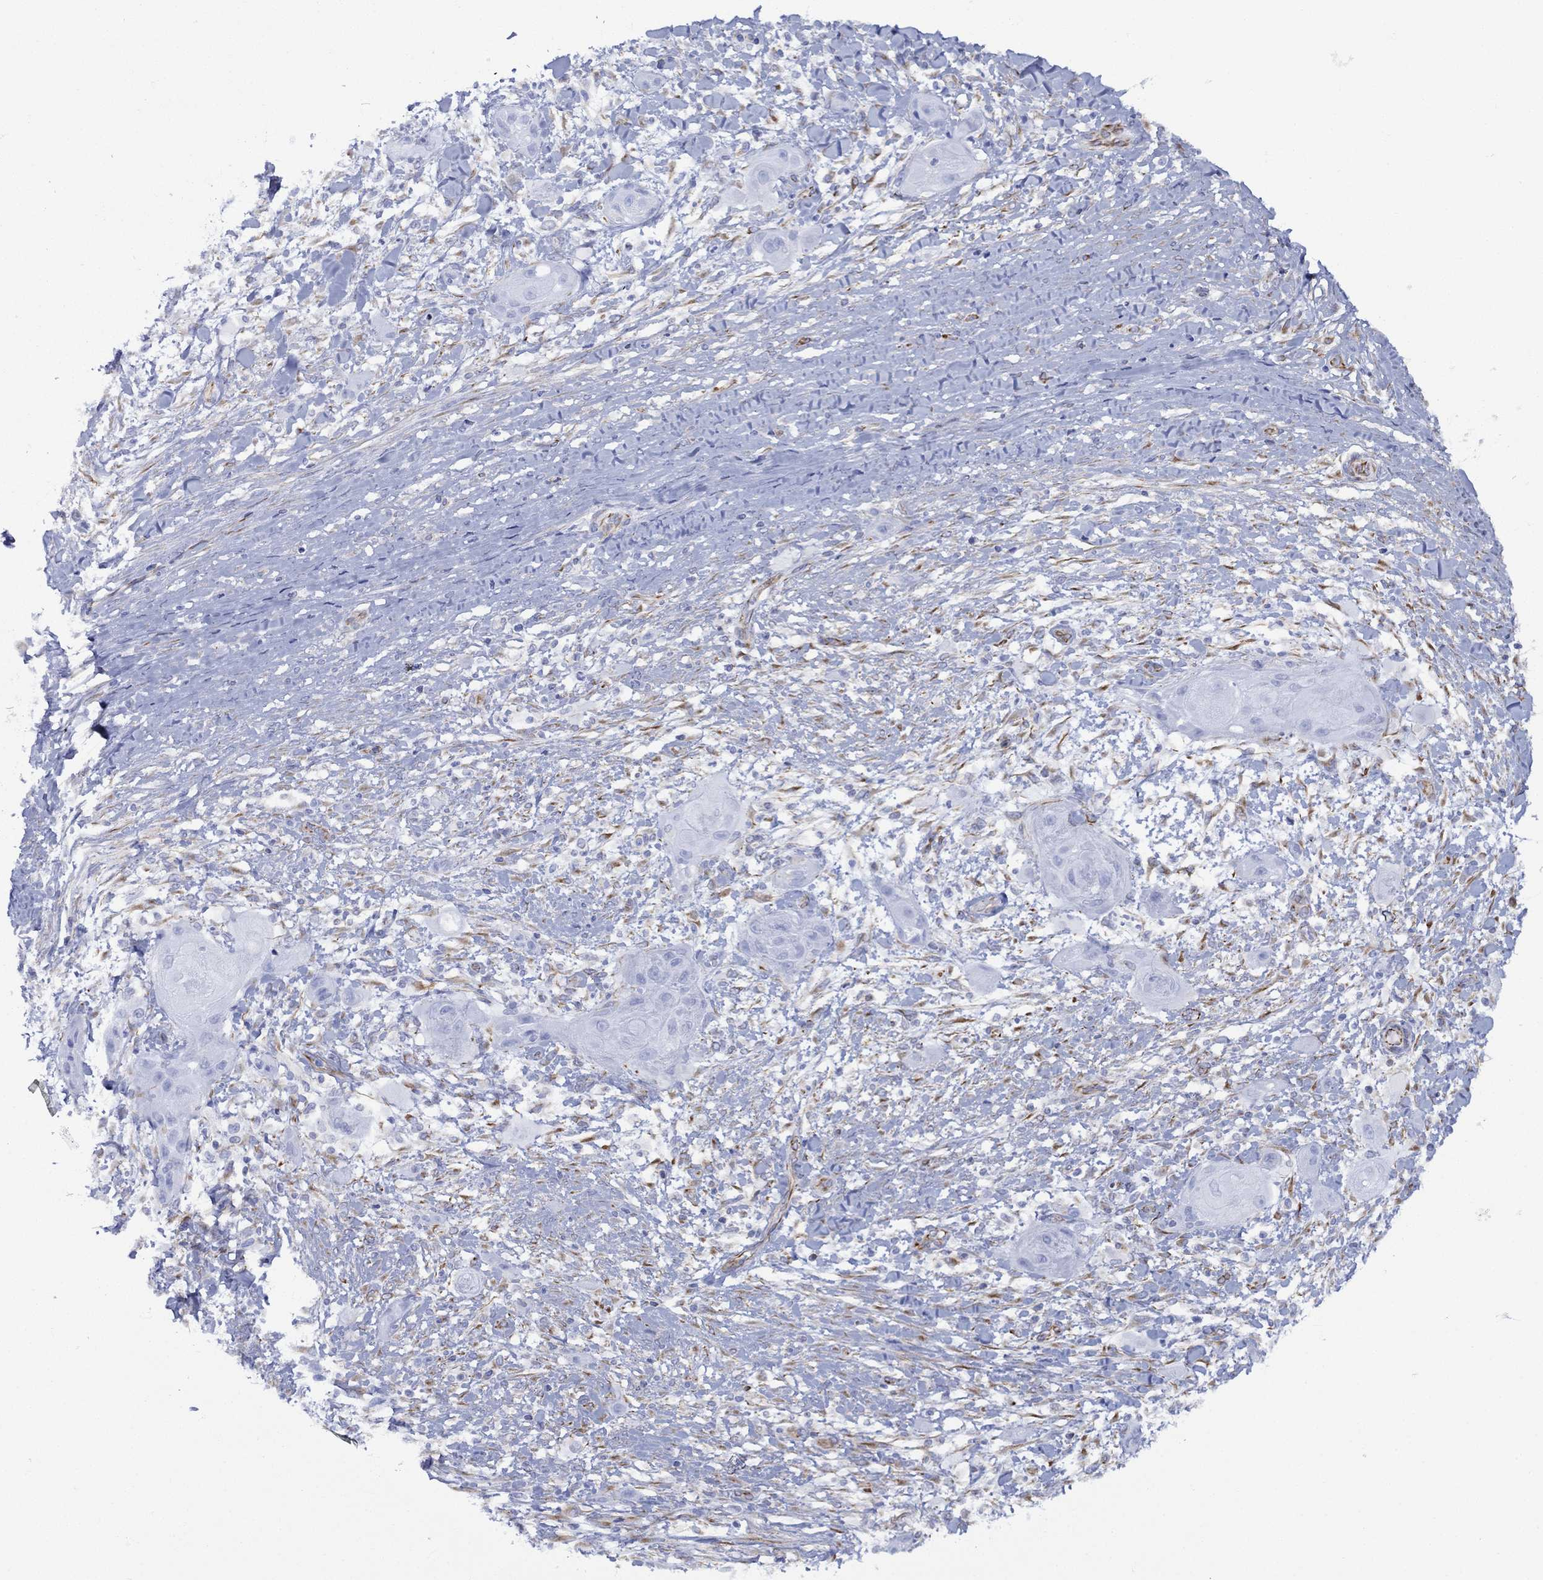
{"staining": {"intensity": "negative", "quantity": "none", "location": "none"}, "tissue": "skin cancer", "cell_type": "Tumor cells", "image_type": "cancer", "snomed": [{"axis": "morphology", "description": "Squamous cell carcinoma, NOS"}, {"axis": "topography", "description": "Skin"}], "caption": "Micrograph shows no protein expression in tumor cells of skin squamous cell carcinoma tissue.", "gene": "MAS1", "patient": {"sex": "male", "age": 62}}